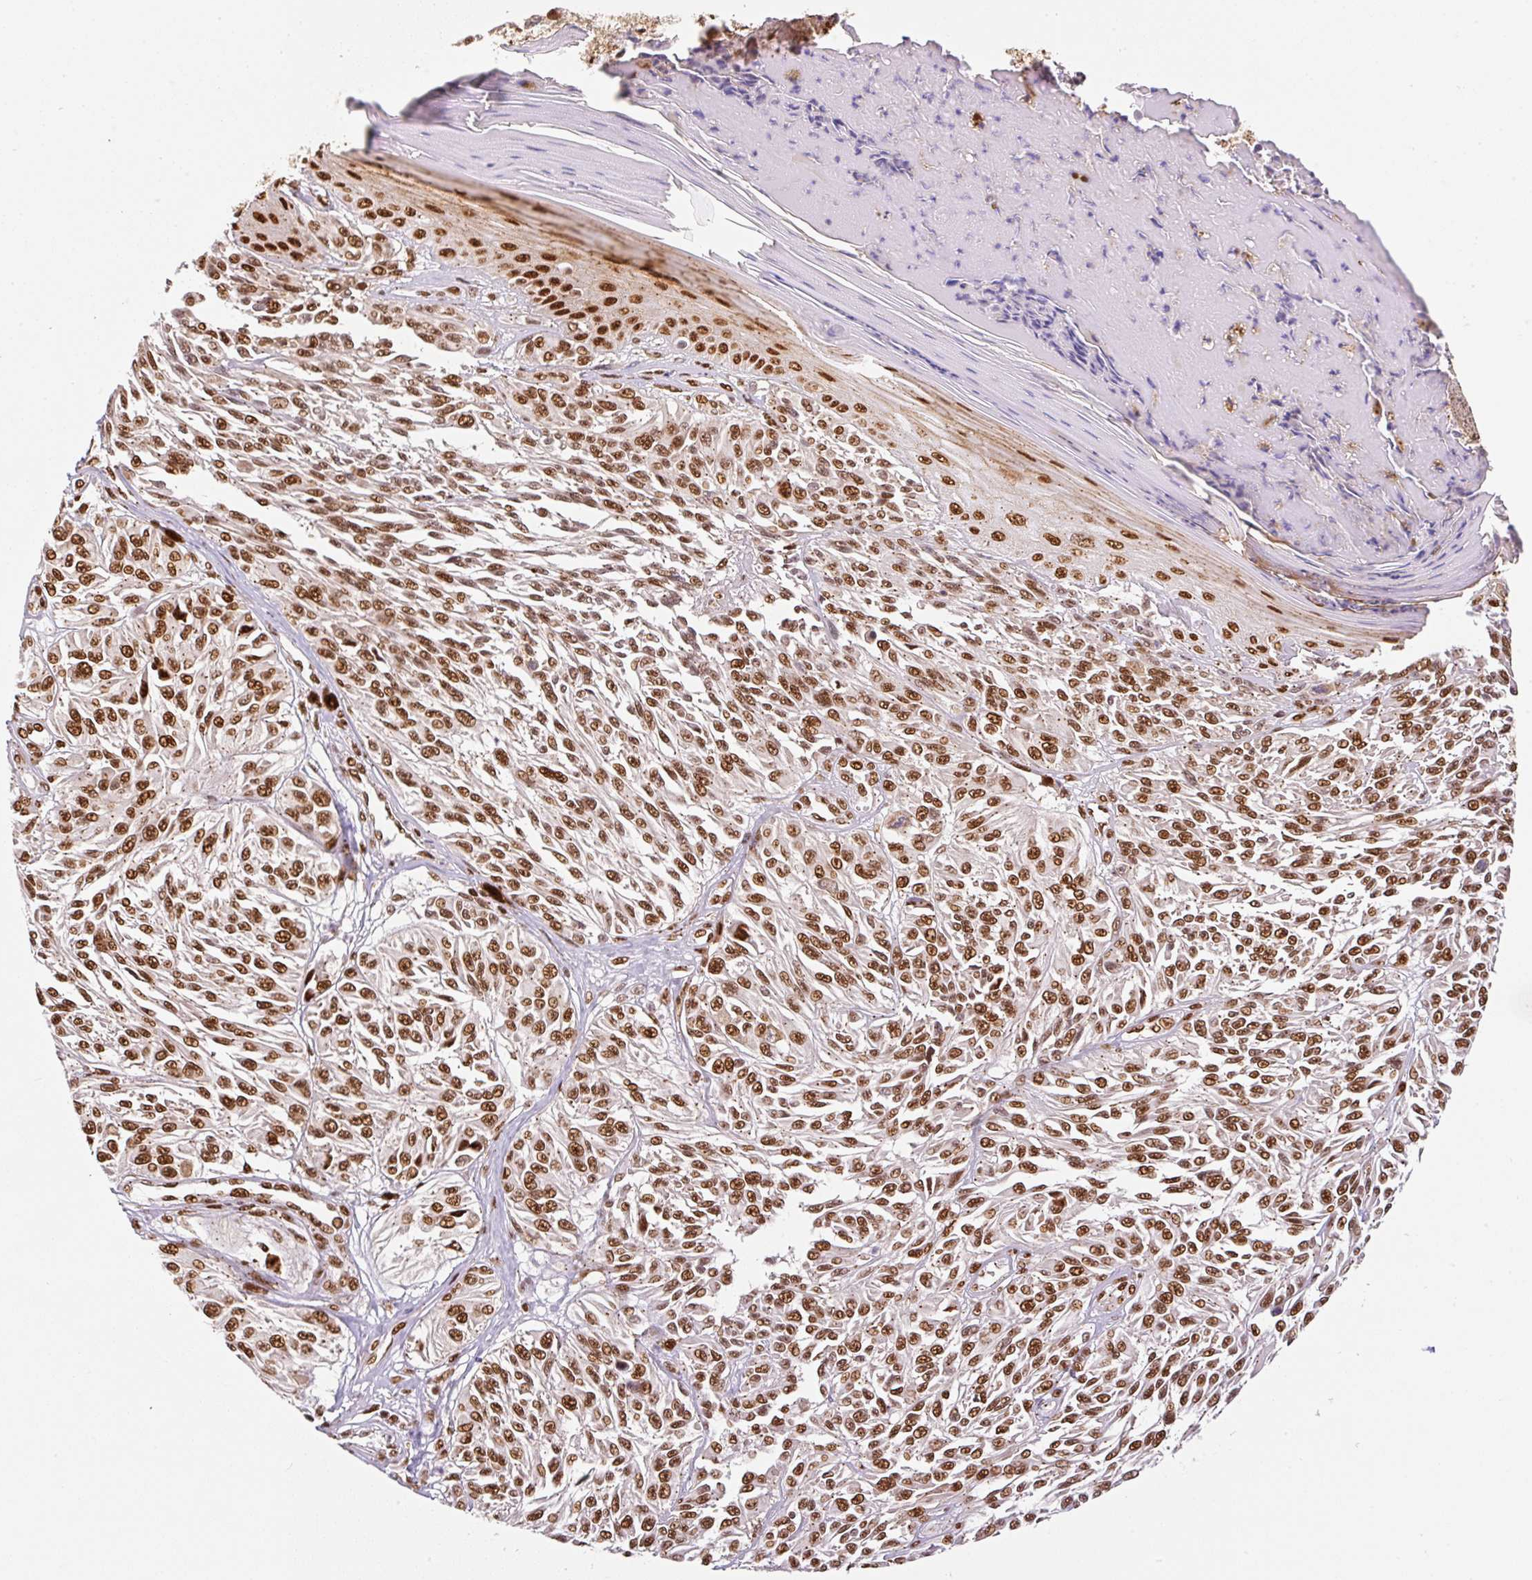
{"staining": {"intensity": "strong", "quantity": ">75%", "location": "nuclear"}, "tissue": "melanoma", "cell_type": "Tumor cells", "image_type": "cancer", "snomed": [{"axis": "morphology", "description": "Malignant melanoma, NOS"}, {"axis": "topography", "description": "Skin"}], "caption": "This is an image of immunohistochemistry staining of melanoma, which shows strong positivity in the nuclear of tumor cells.", "gene": "GPR139", "patient": {"sex": "male", "age": 94}}